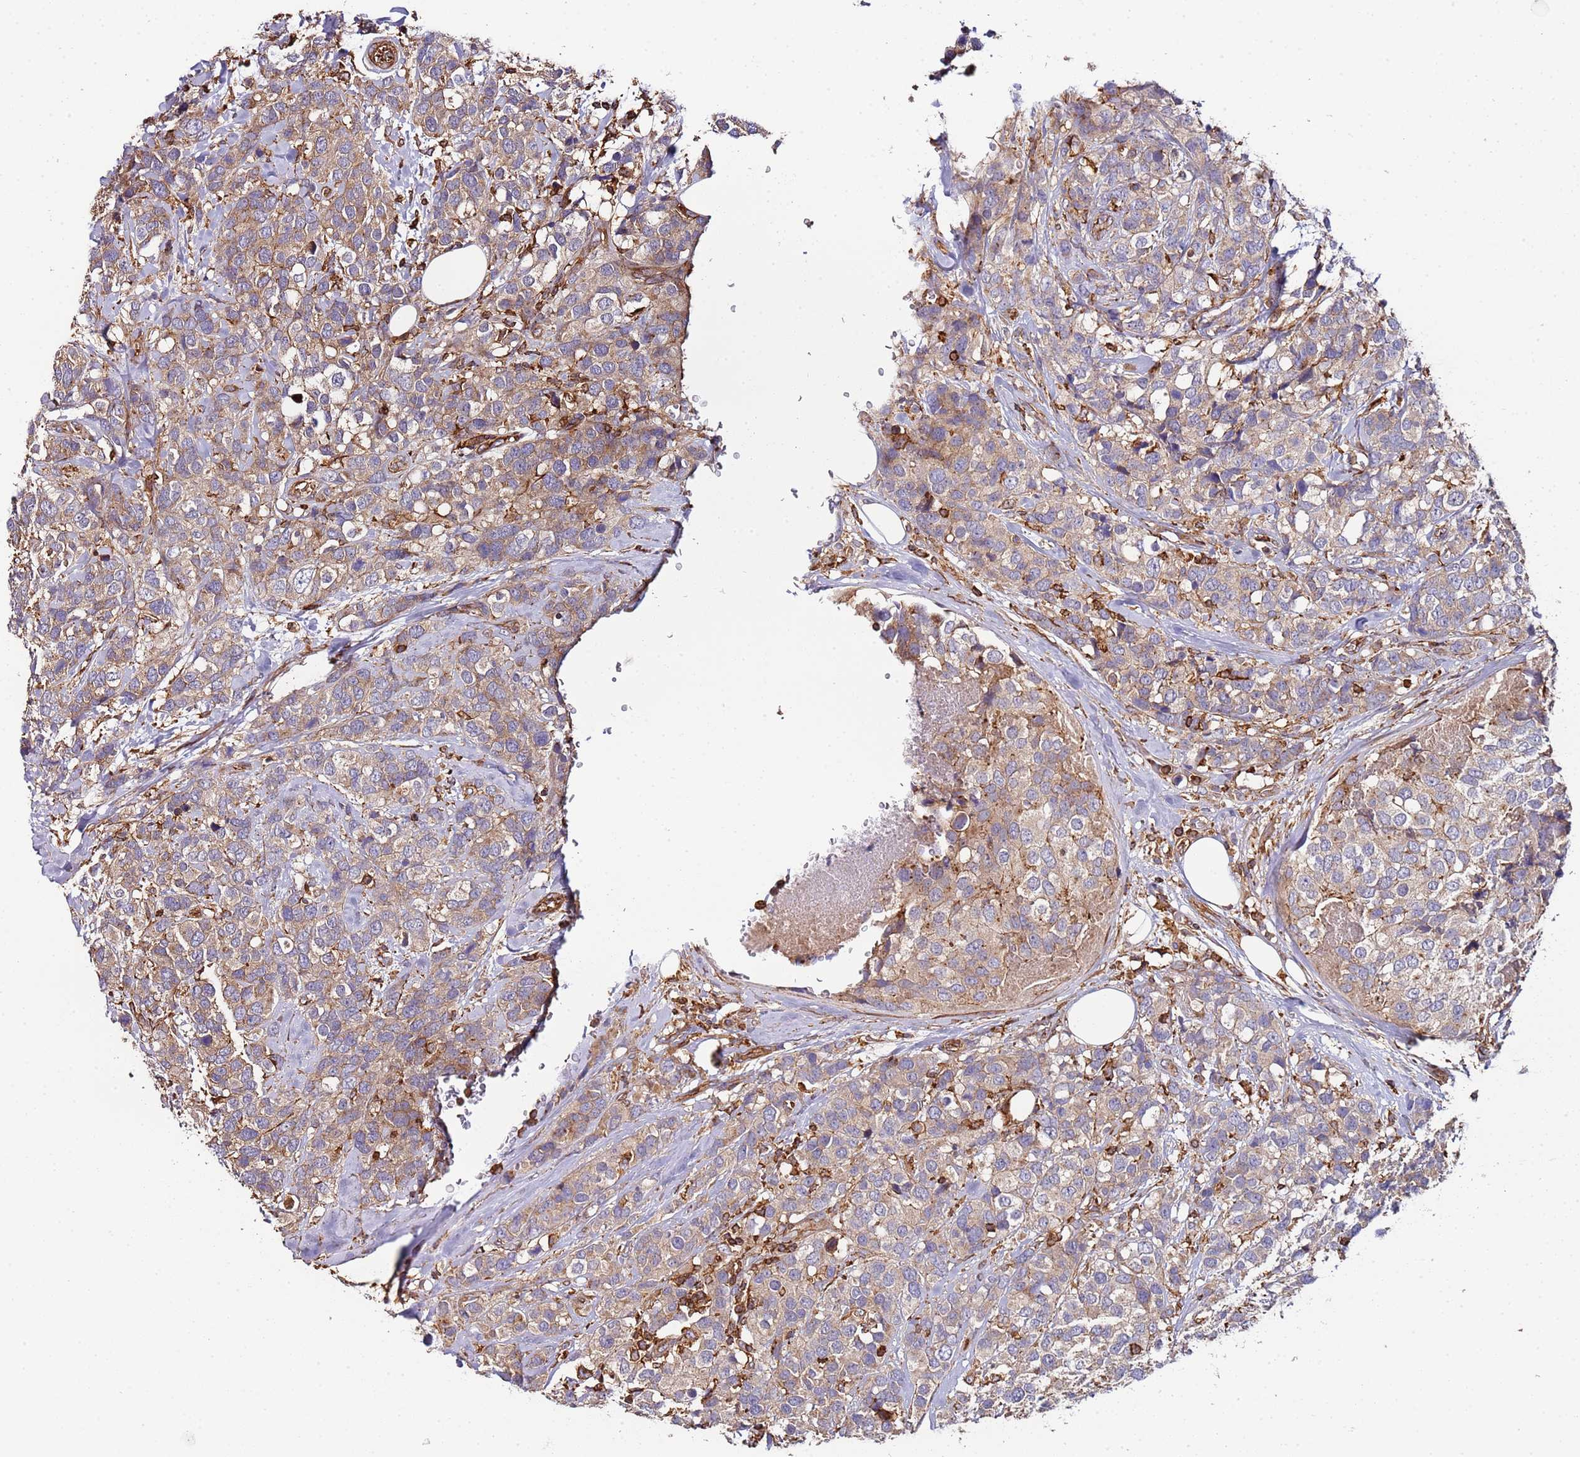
{"staining": {"intensity": "weak", "quantity": ">75%", "location": "cytoplasmic/membranous"}, "tissue": "breast cancer", "cell_type": "Tumor cells", "image_type": "cancer", "snomed": [{"axis": "morphology", "description": "Lobular carcinoma"}, {"axis": "topography", "description": "Breast"}], "caption": "A histopathology image showing weak cytoplasmic/membranous expression in about >75% of tumor cells in breast lobular carcinoma, as visualized by brown immunohistochemical staining.", "gene": "CYP2U1", "patient": {"sex": "female", "age": 59}}